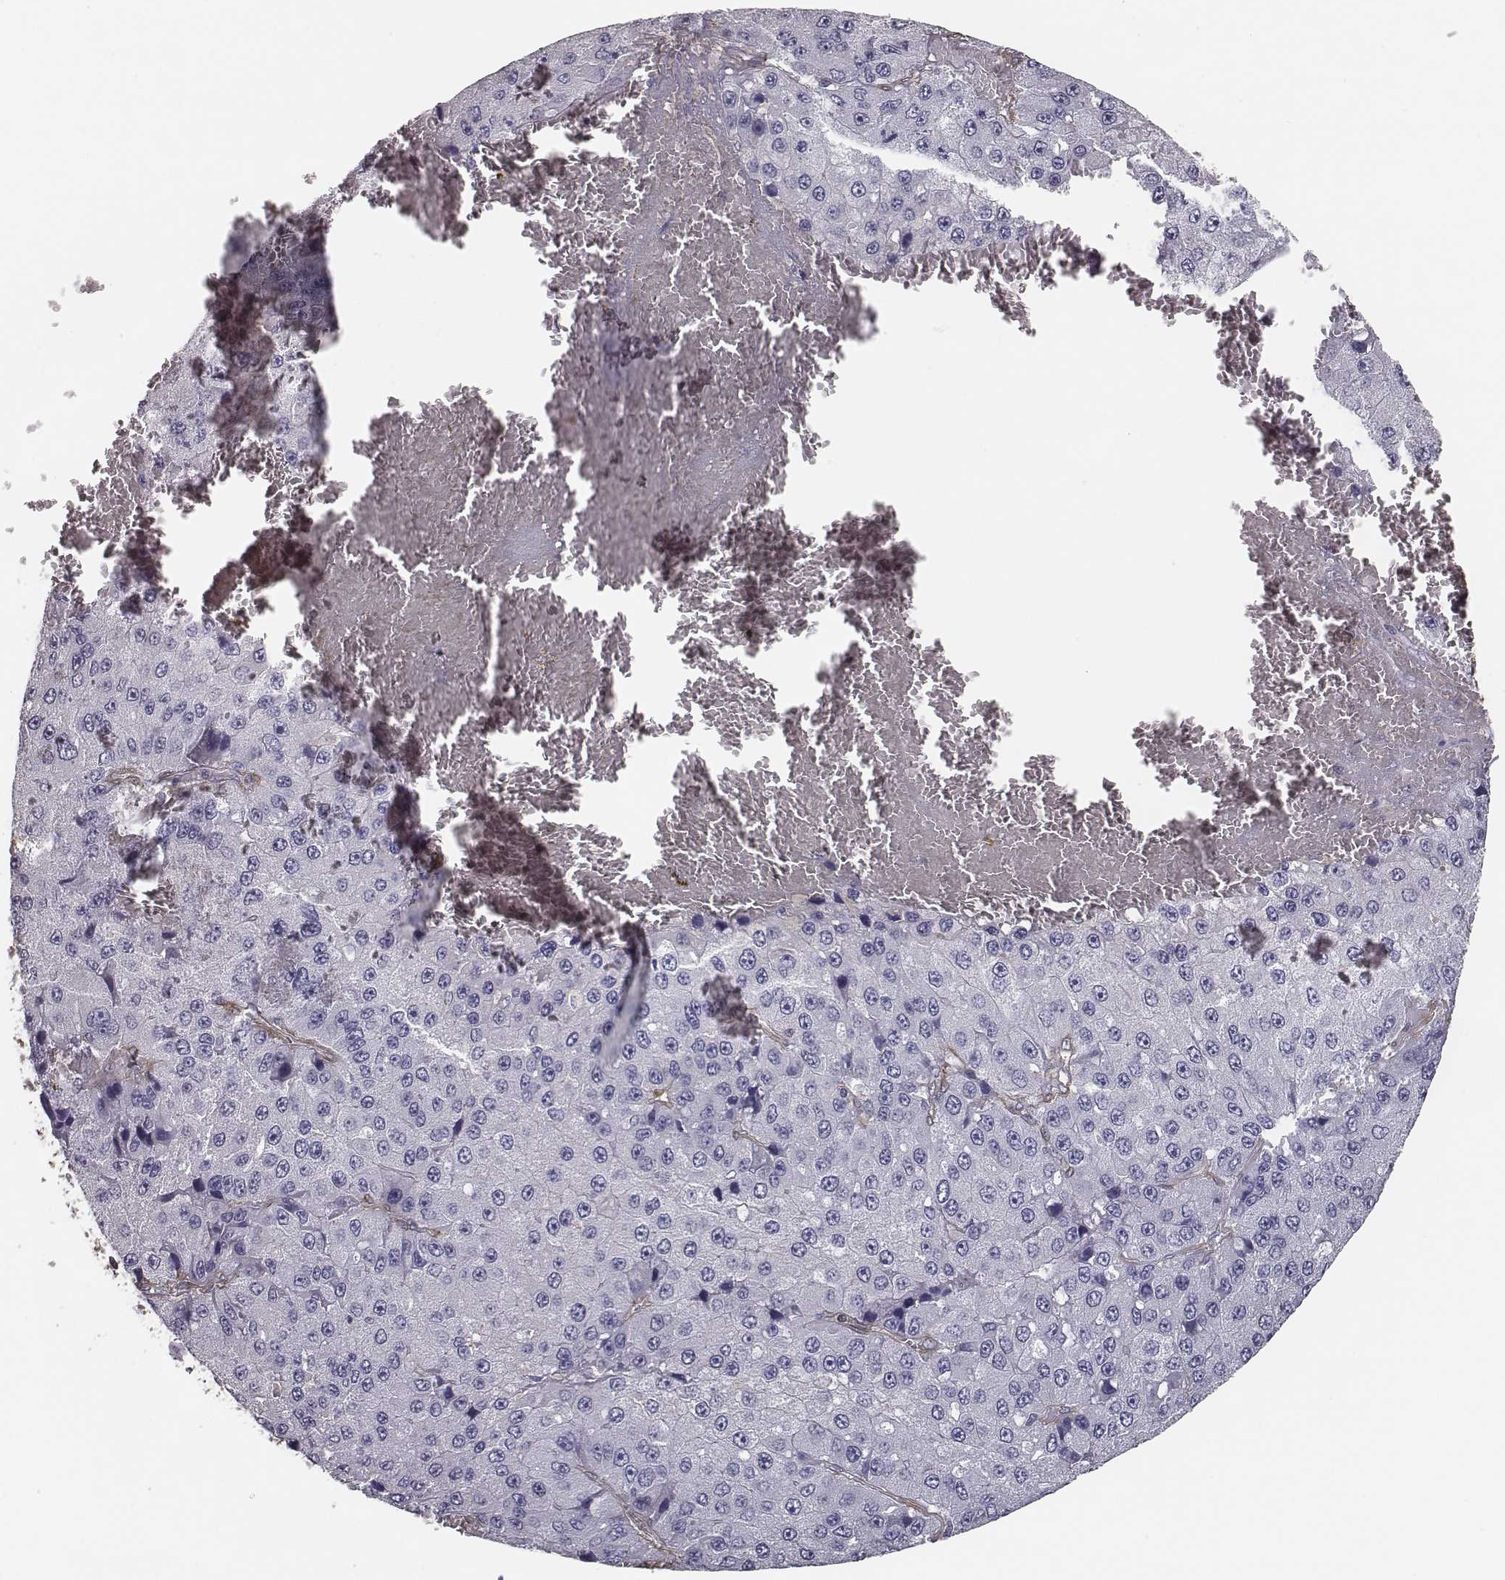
{"staining": {"intensity": "negative", "quantity": "none", "location": "none"}, "tissue": "liver cancer", "cell_type": "Tumor cells", "image_type": "cancer", "snomed": [{"axis": "morphology", "description": "Carcinoma, Hepatocellular, NOS"}, {"axis": "topography", "description": "Liver"}], "caption": "This is an IHC histopathology image of liver cancer. There is no positivity in tumor cells.", "gene": "ISYNA1", "patient": {"sex": "female", "age": 73}}